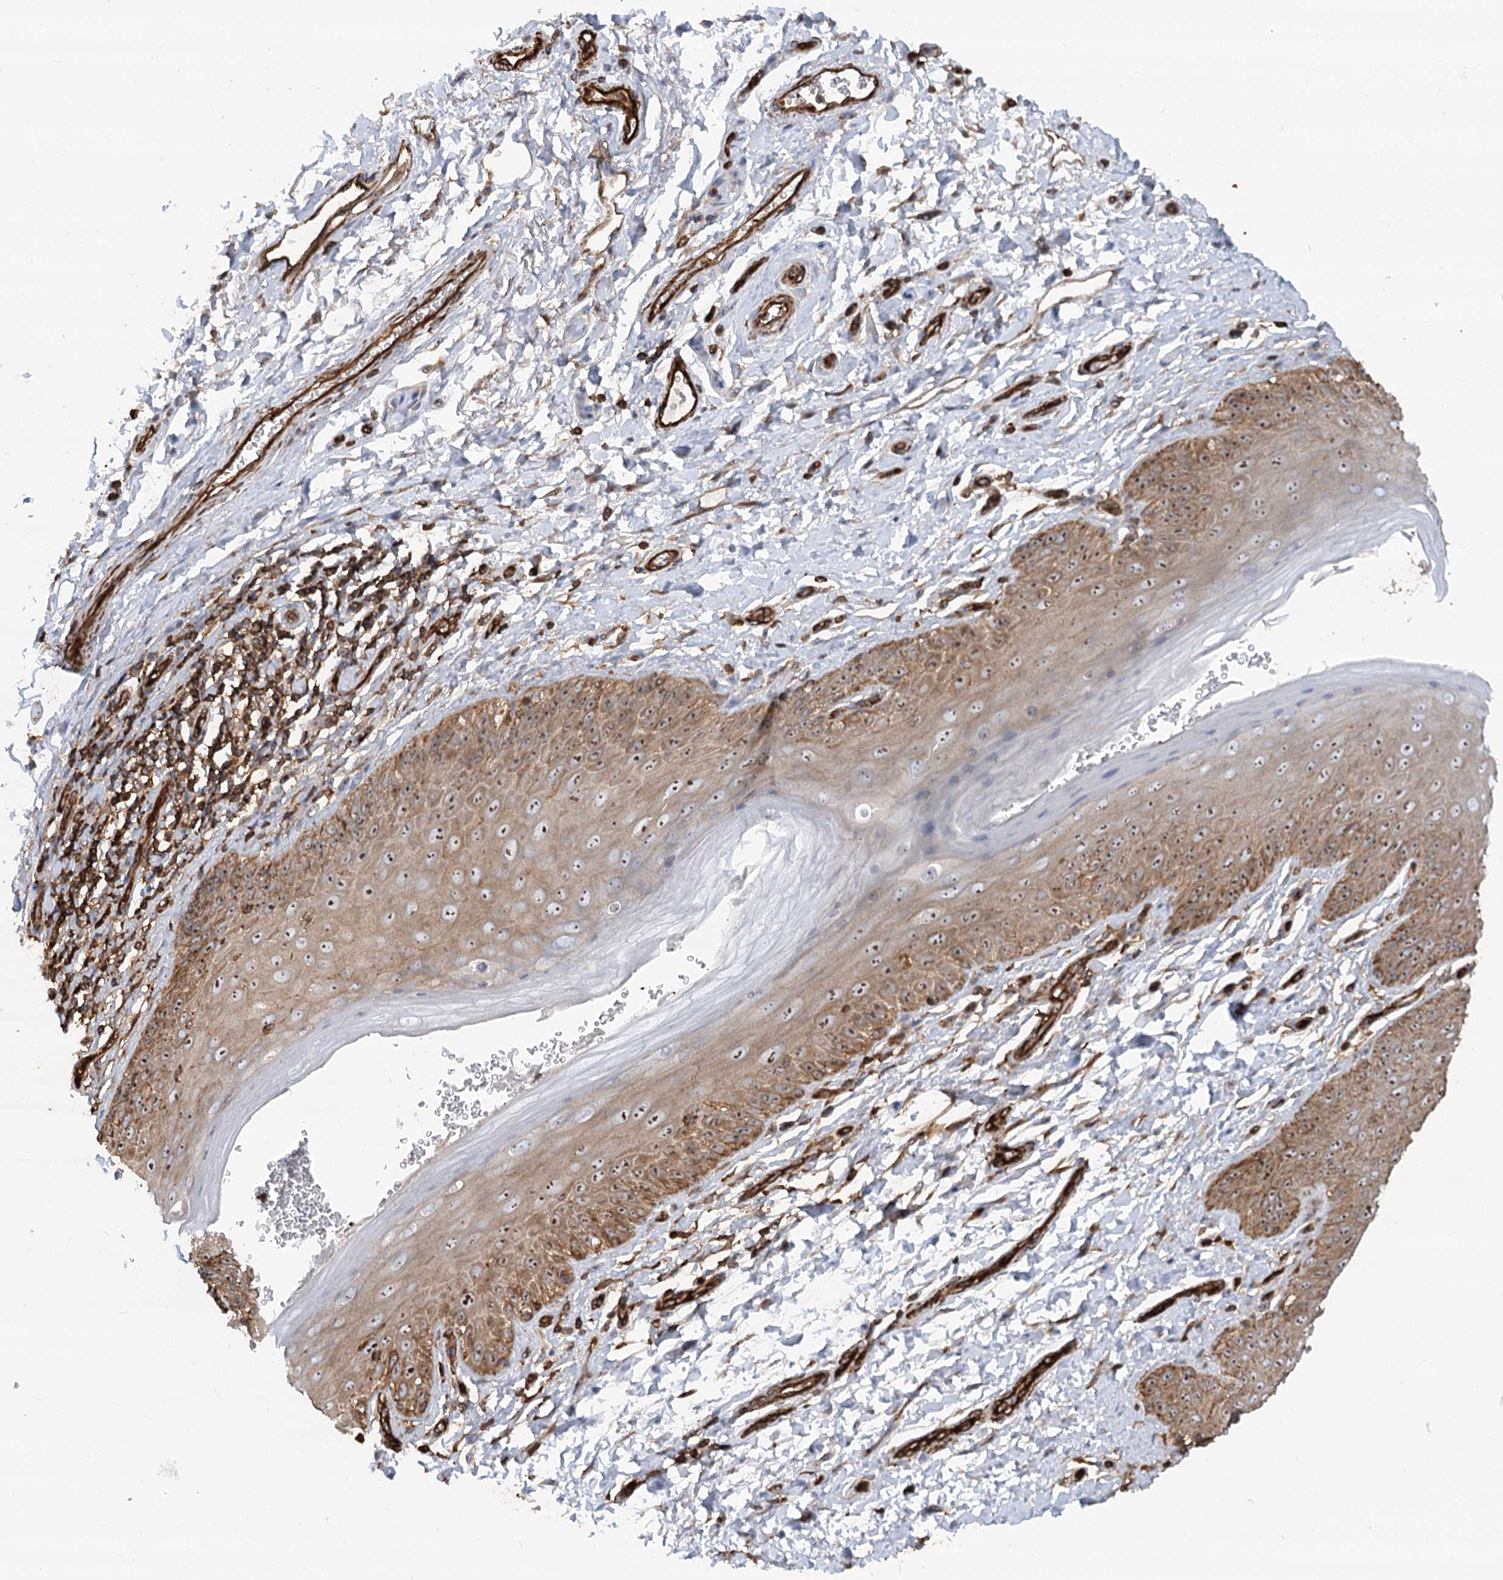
{"staining": {"intensity": "moderate", "quantity": ">75%", "location": "cytoplasmic/membranous,nuclear"}, "tissue": "skin", "cell_type": "Epidermal cells", "image_type": "normal", "snomed": [{"axis": "morphology", "description": "Normal tissue, NOS"}, {"axis": "topography", "description": "Anal"}], "caption": "Immunohistochemistry (IHC) image of unremarkable skin stained for a protein (brown), which shows medium levels of moderate cytoplasmic/membranous,nuclear expression in about >75% of epidermal cells.", "gene": "WDR36", "patient": {"sex": "male", "age": 44}}